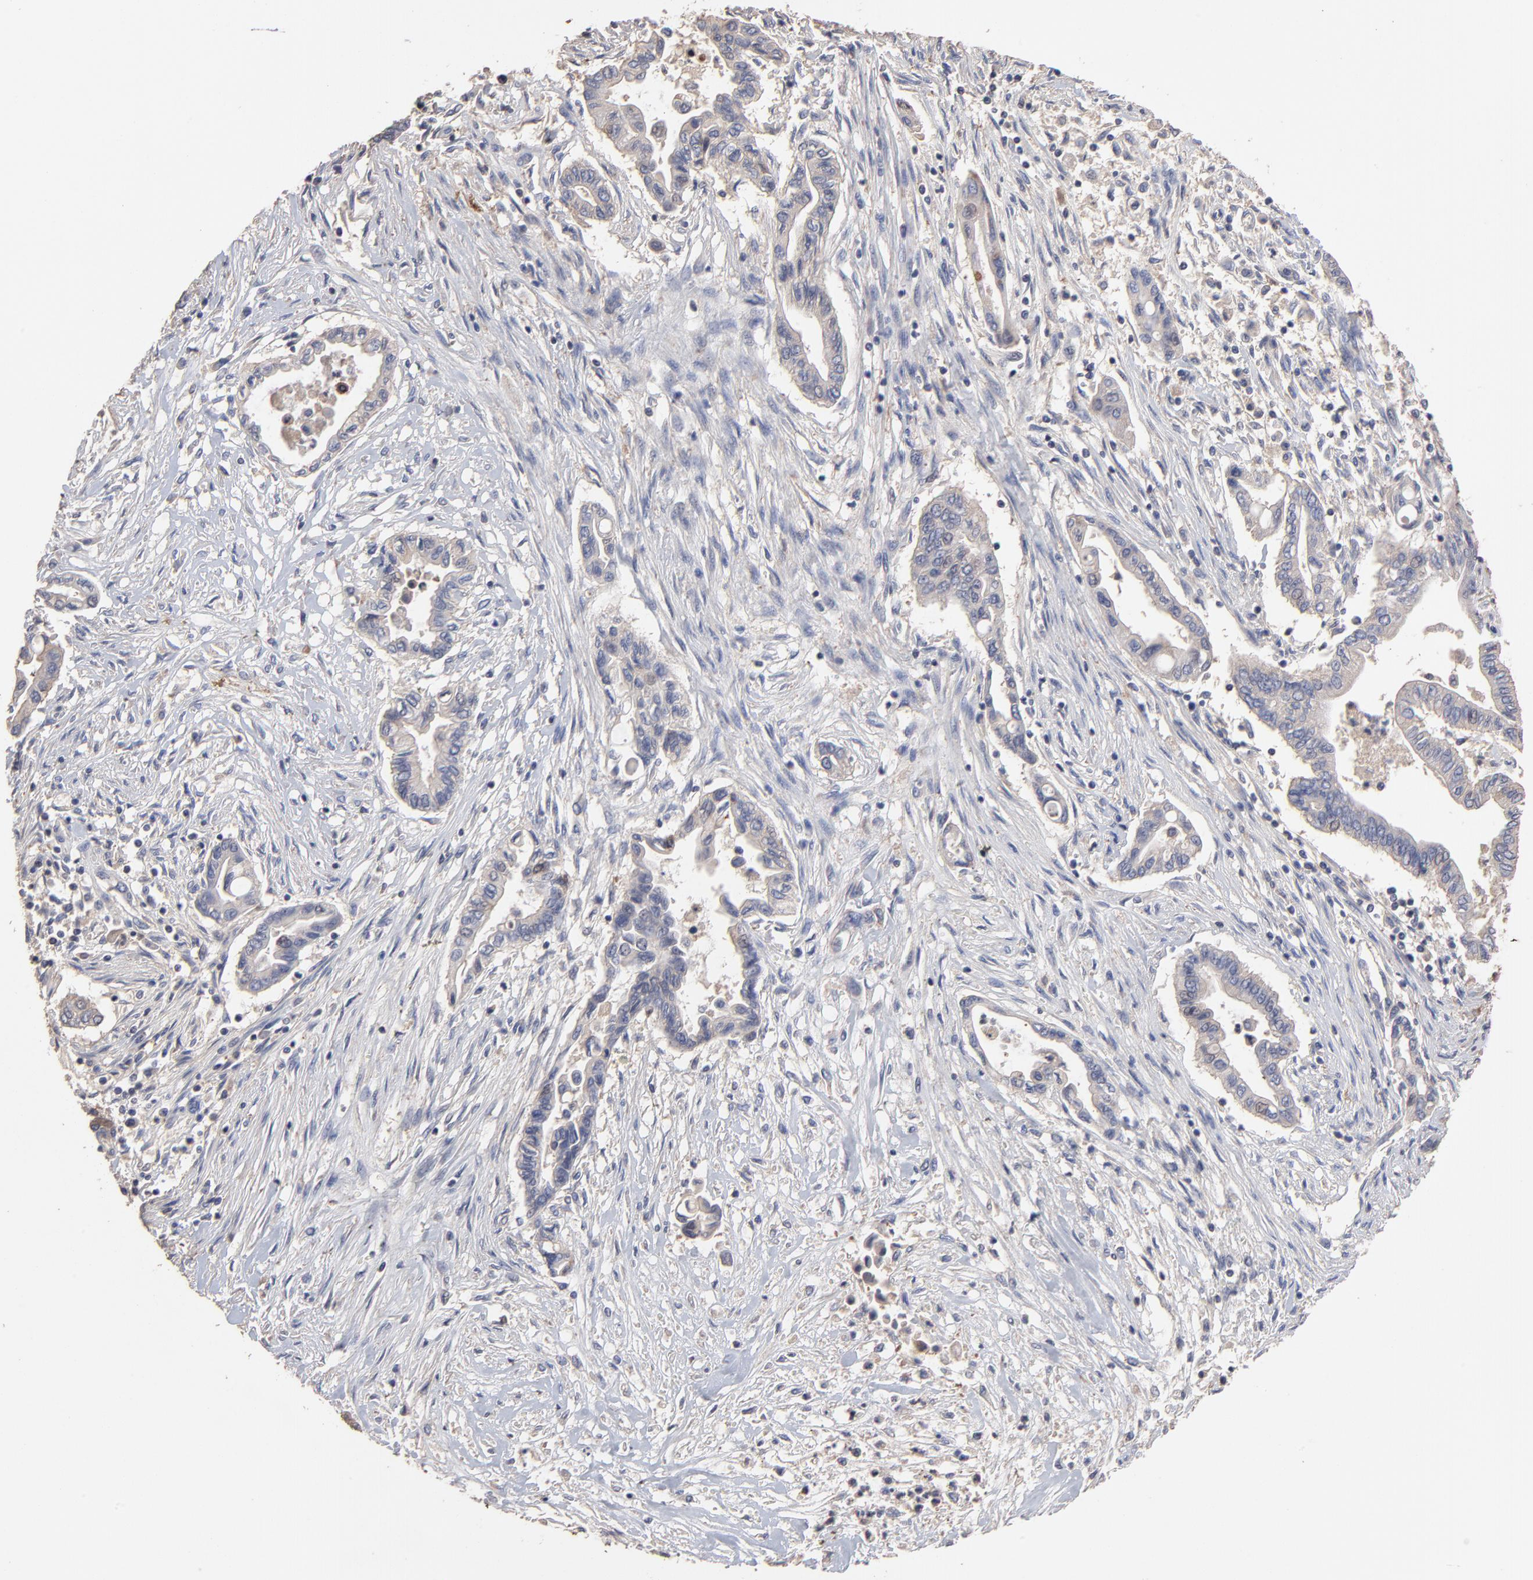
{"staining": {"intensity": "weak", "quantity": ">75%", "location": "cytoplasmic/membranous"}, "tissue": "pancreatic cancer", "cell_type": "Tumor cells", "image_type": "cancer", "snomed": [{"axis": "morphology", "description": "Adenocarcinoma, NOS"}, {"axis": "topography", "description": "Pancreas"}], "caption": "Brown immunohistochemical staining in adenocarcinoma (pancreatic) displays weak cytoplasmic/membranous staining in approximately >75% of tumor cells.", "gene": "TANGO2", "patient": {"sex": "female", "age": 57}}